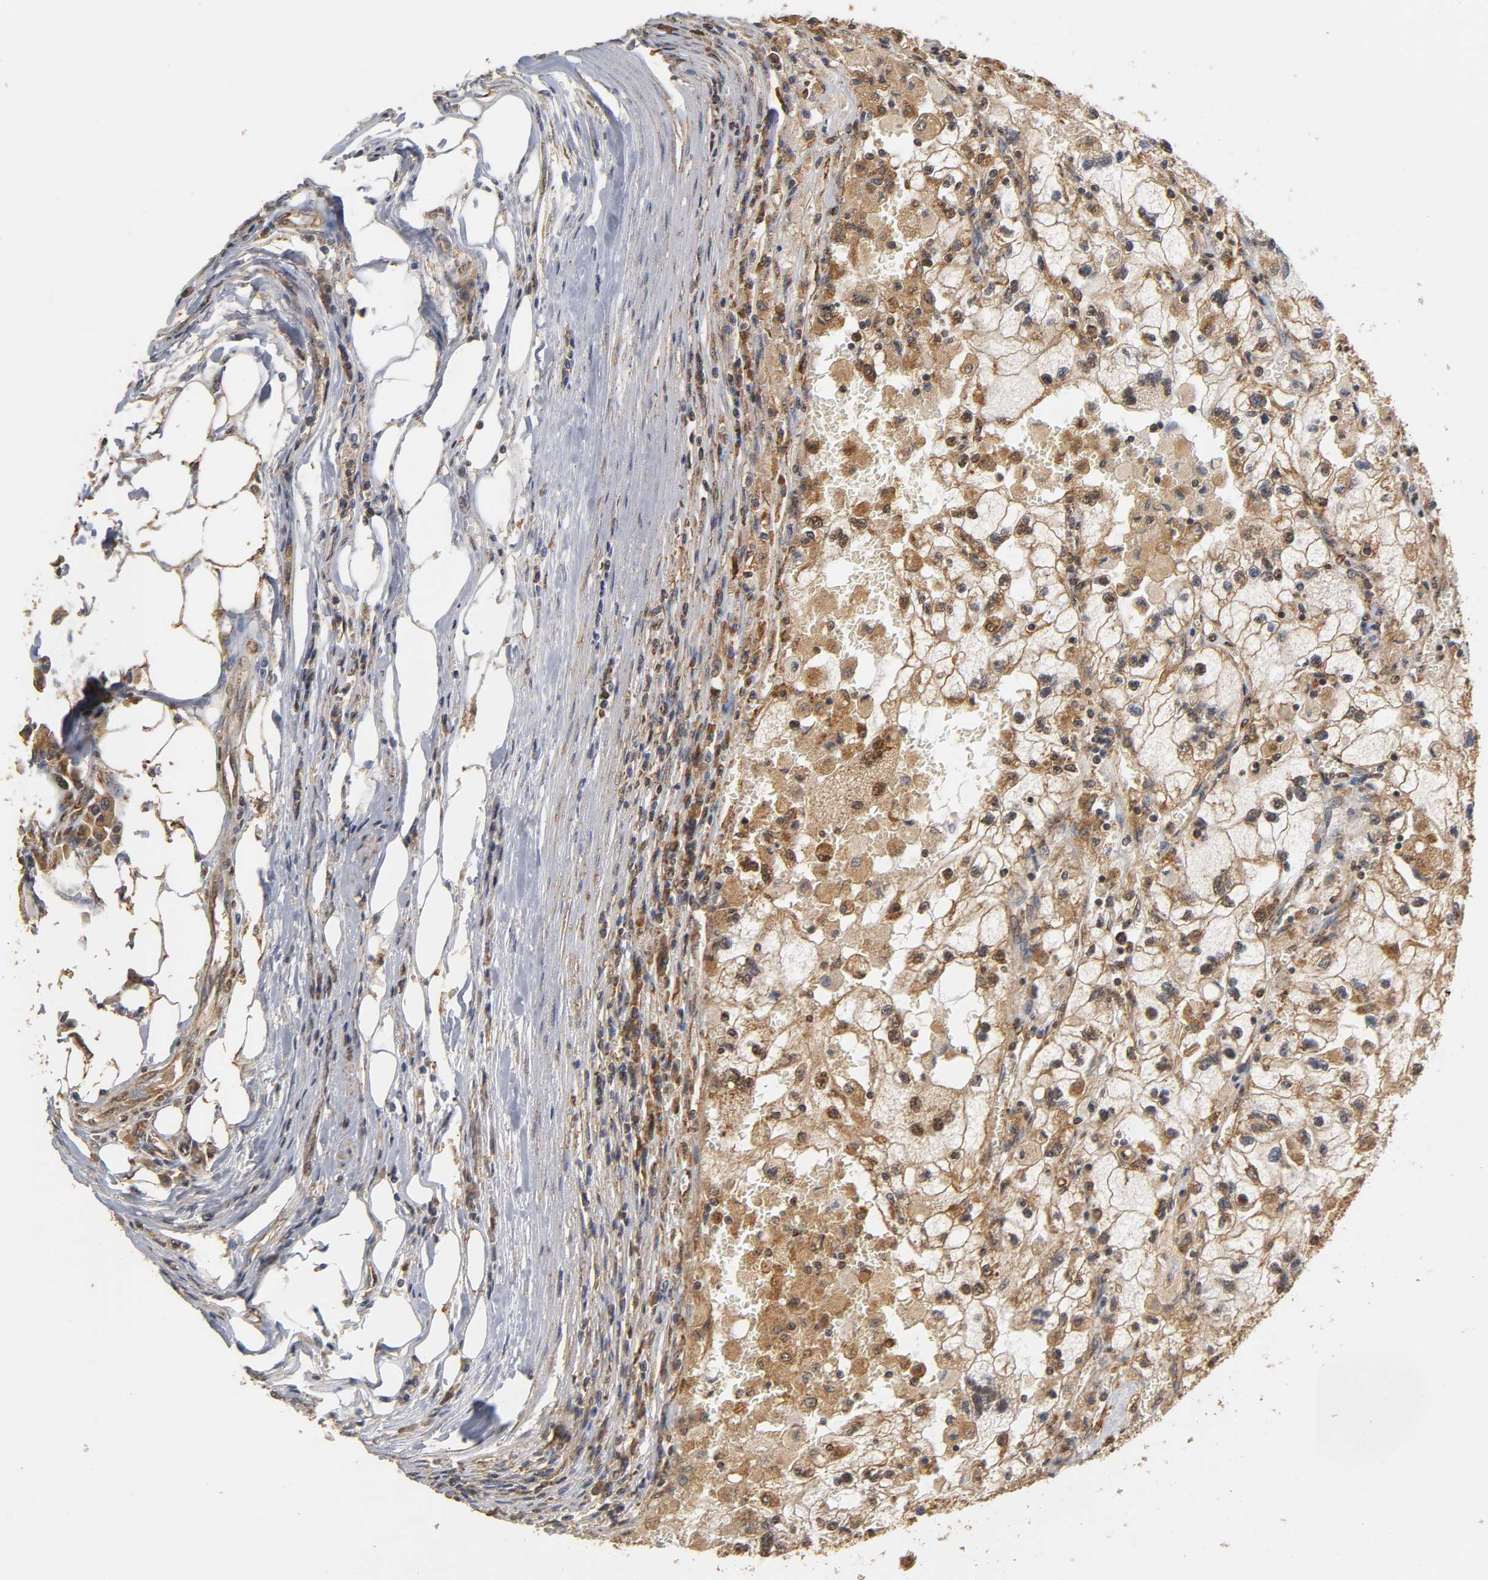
{"staining": {"intensity": "moderate", "quantity": ">75%", "location": "cytoplasmic/membranous"}, "tissue": "renal cancer", "cell_type": "Tumor cells", "image_type": "cancer", "snomed": [{"axis": "morphology", "description": "Normal tissue, NOS"}, {"axis": "morphology", "description": "Adenocarcinoma, NOS"}, {"axis": "topography", "description": "Kidney"}], "caption": "Immunohistochemistry (DAB (3,3'-diaminobenzidine)) staining of adenocarcinoma (renal) exhibits moderate cytoplasmic/membranous protein positivity in approximately >75% of tumor cells. (Brightfield microscopy of DAB IHC at high magnification).", "gene": "PKN1", "patient": {"sex": "male", "age": 71}}